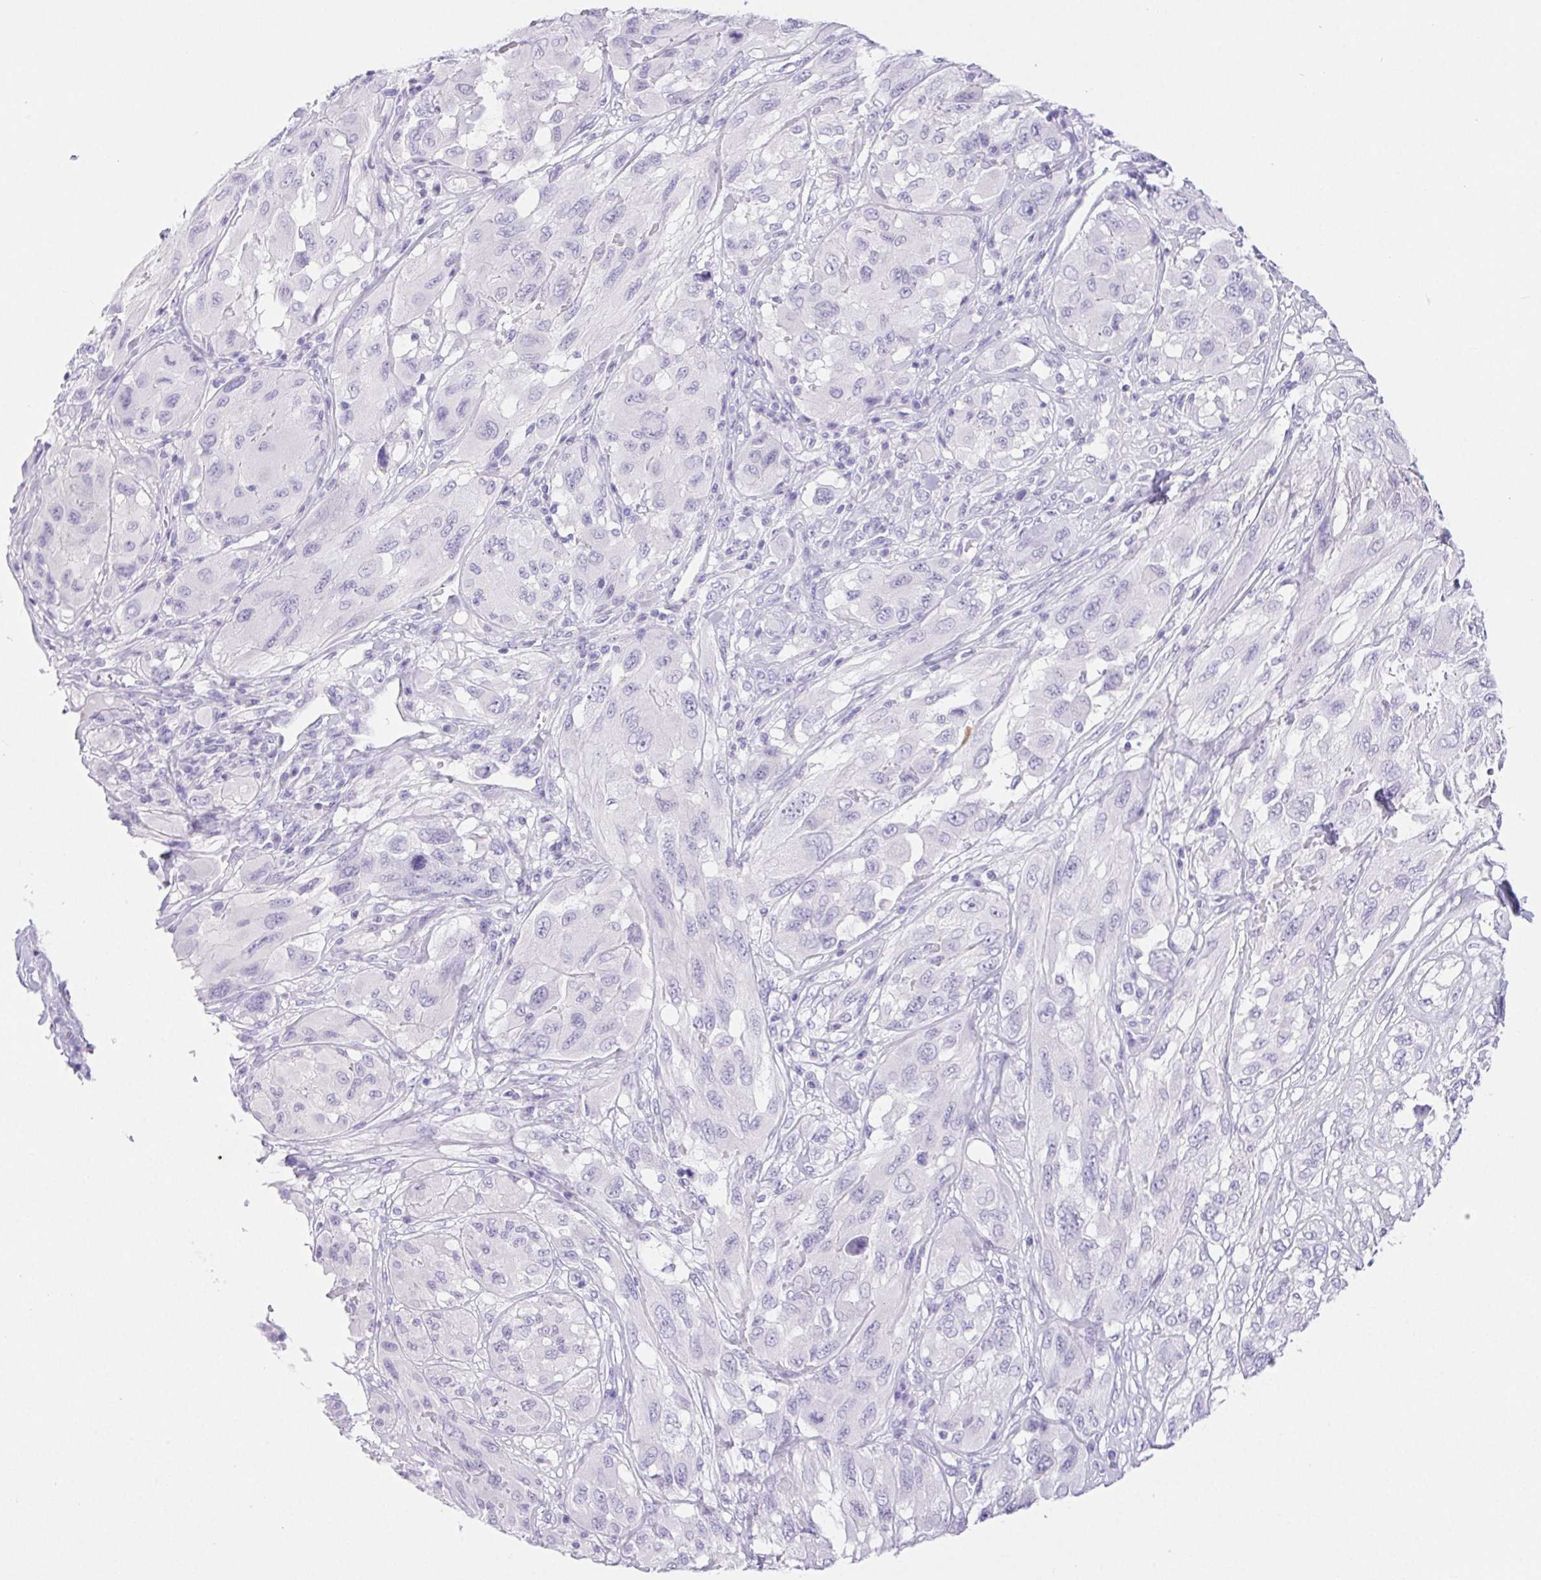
{"staining": {"intensity": "negative", "quantity": "none", "location": "none"}, "tissue": "melanoma", "cell_type": "Tumor cells", "image_type": "cancer", "snomed": [{"axis": "morphology", "description": "Malignant melanoma, NOS"}, {"axis": "topography", "description": "Skin"}], "caption": "There is no significant staining in tumor cells of melanoma.", "gene": "PNLIP", "patient": {"sex": "female", "age": 91}}